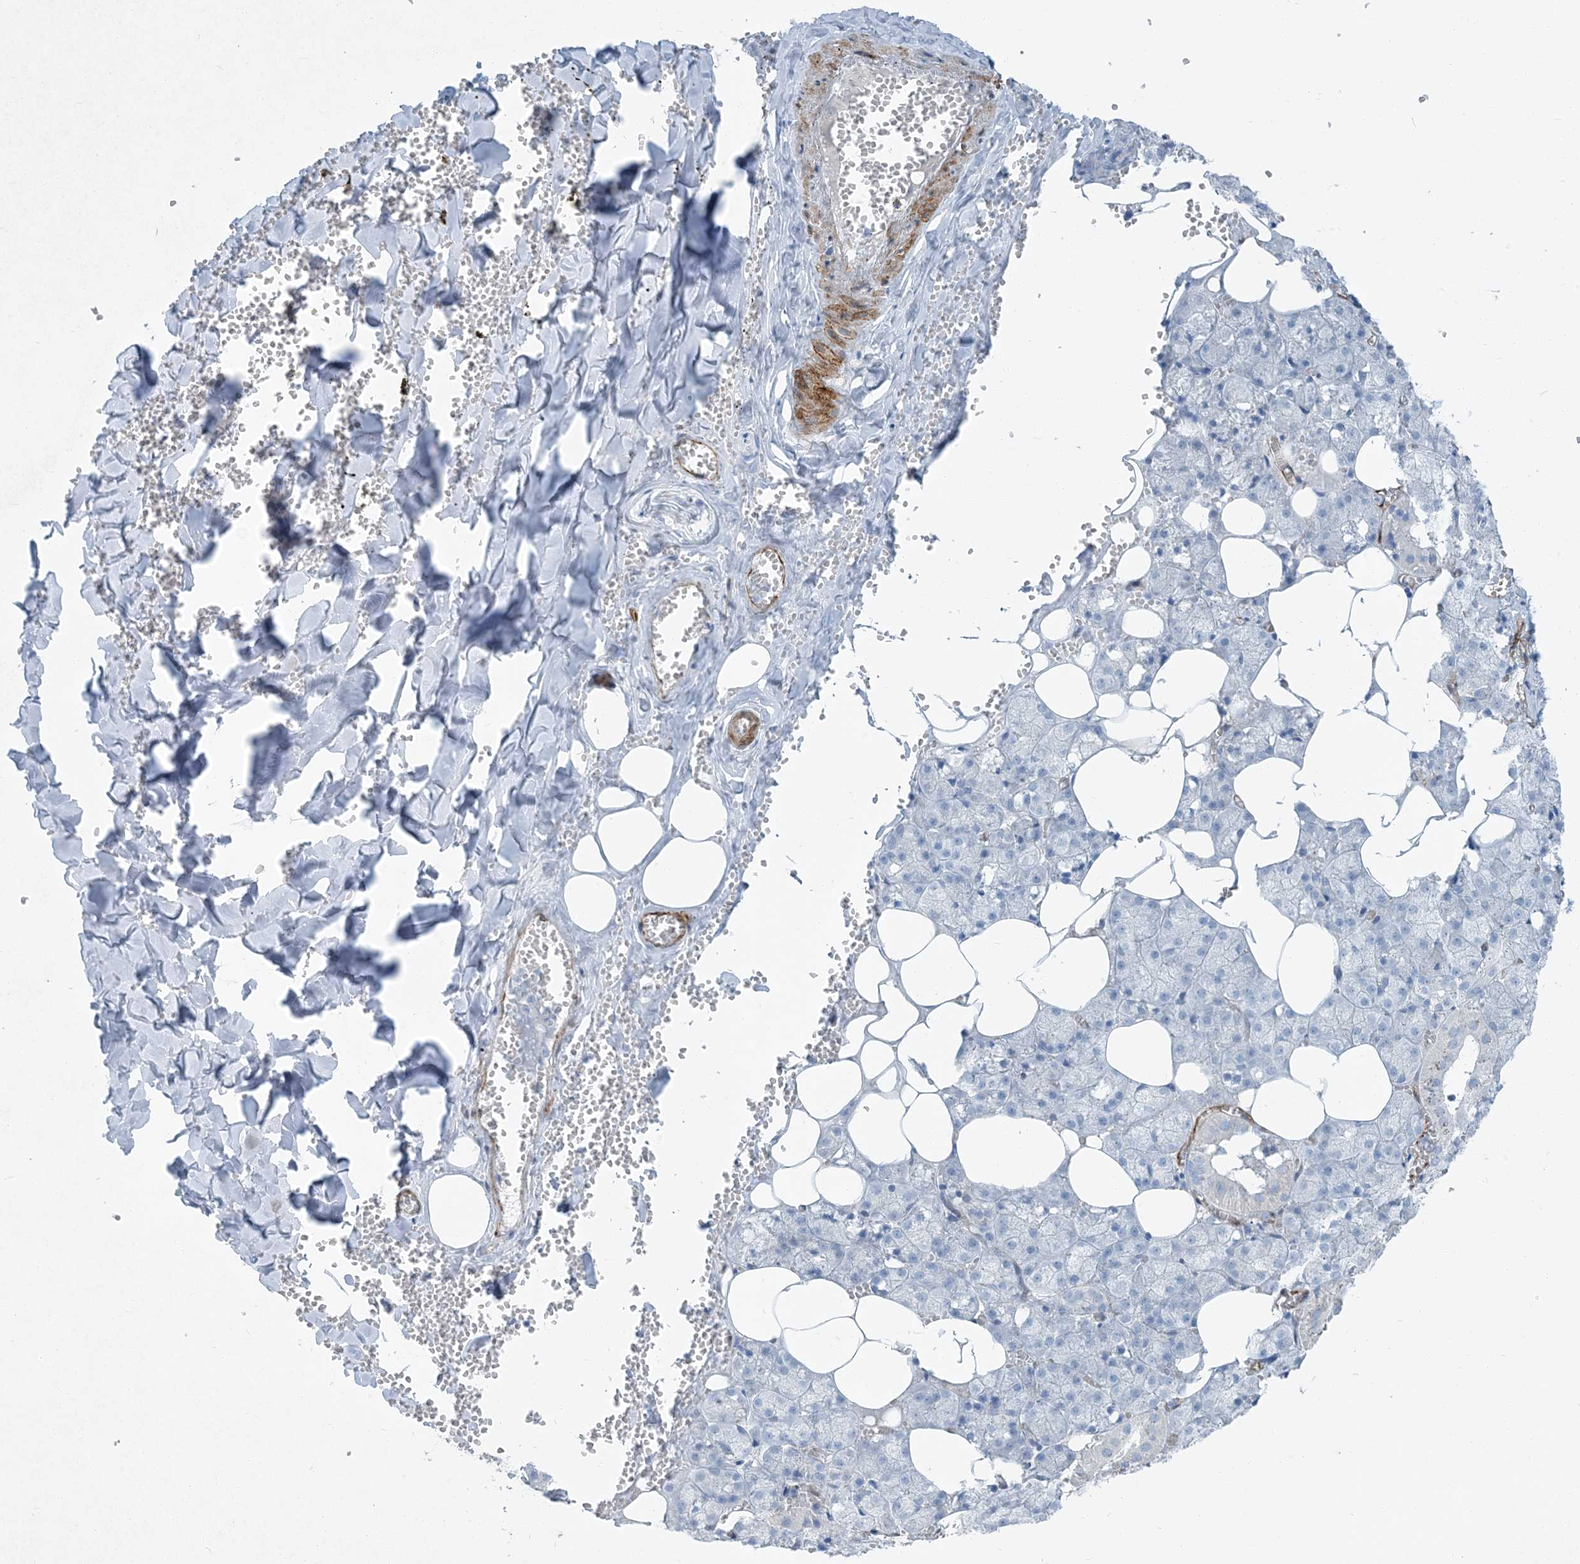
{"staining": {"intensity": "negative", "quantity": "none", "location": "none"}, "tissue": "salivary gland", "cell_type": "Glandular cells", "image_type": "normal", "snomed": [{"axis": "morphology", "description": "Normal tissue, NOS"}, {"axis": "topography", "description": "Salivary gland"}], "caption": "High magnification brightfield microscopy of unremarkable salivary gland stained with DAB (brown) and counterstained with hematoxylin (blue): glandular cells show no significant expression.", "gene": "PGM5", "patient": {"sex": "male", "age": 62}}